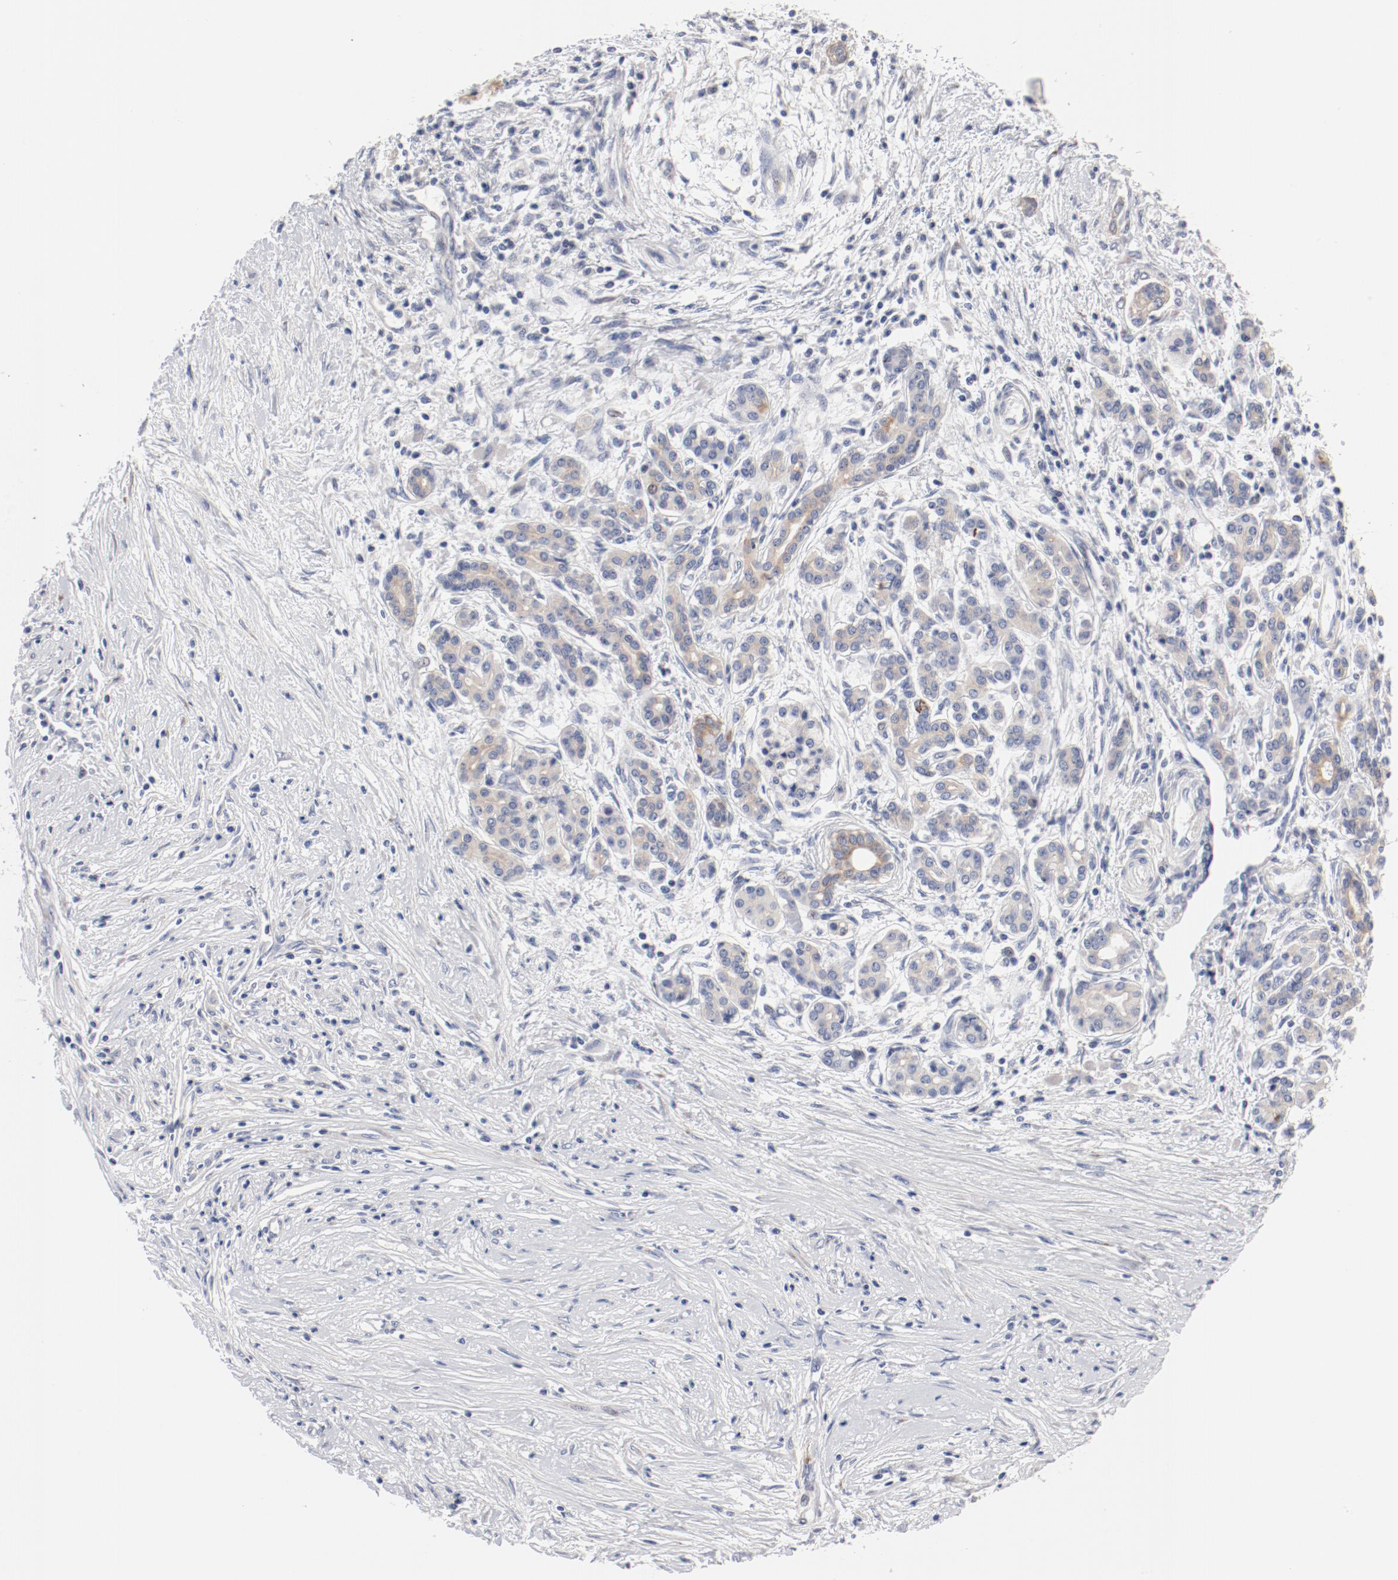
{"staining": {"intensity": "weak", "quantity": ">75%", "location": "cytoplasmic/membranous"}, "tissue": "pancreatic cancer", "cell_type": "Tumor cells", "image_type": "cancer", "snomed": [{"axis": "morphology", "description": "Adenocarcinoma, NOS"}, {"axis": "topography", "description": "Pancreas"}], "caption": "A brown stain highlights weak cytoplasmic/membranous positivity of a protein in human pancreatic cancer (adenocarcinoma) tumor cells. Nuclei are stained in blue.", "gene": "GPR143", "patient": {"sex": "female", "age": 59}}